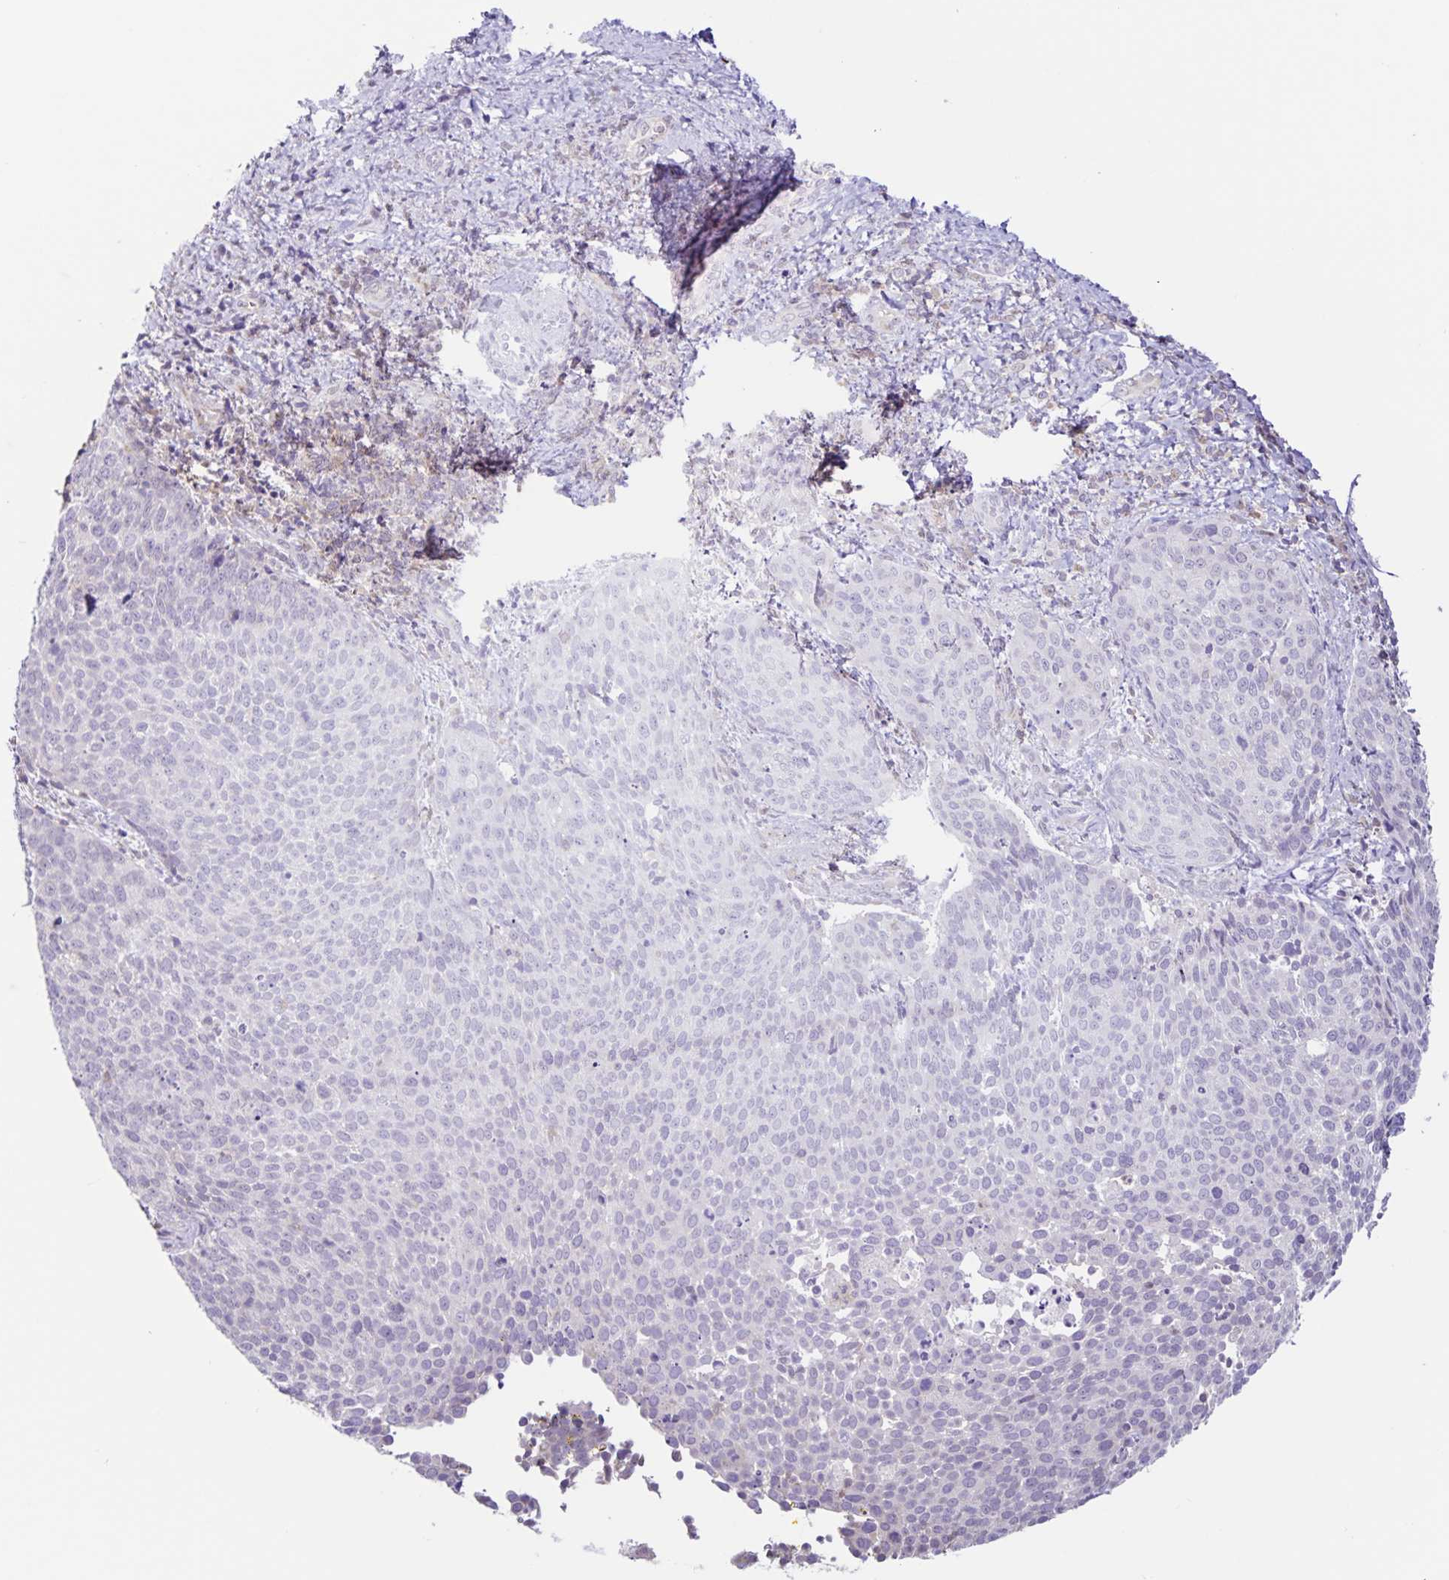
{"staining": {"intensity": "negative", "quantity": "none", "location": "none"}, "tissue": "cervical cancer", "cell_type": "Tumor cells", "image_type": "cancer", "snomed": [{"axis": "morphology", "description": "Squamous cell carcinoma, NOS"}, {"axis": "topography", "description": "Cervix"}], "caption": "Squamous cell carcinoma (cervical) was stained to show a protein in brown. There is no significant expression in tumor cells.", "gene": "STPG4", "patient": {"sex": "female", "age": 34}}